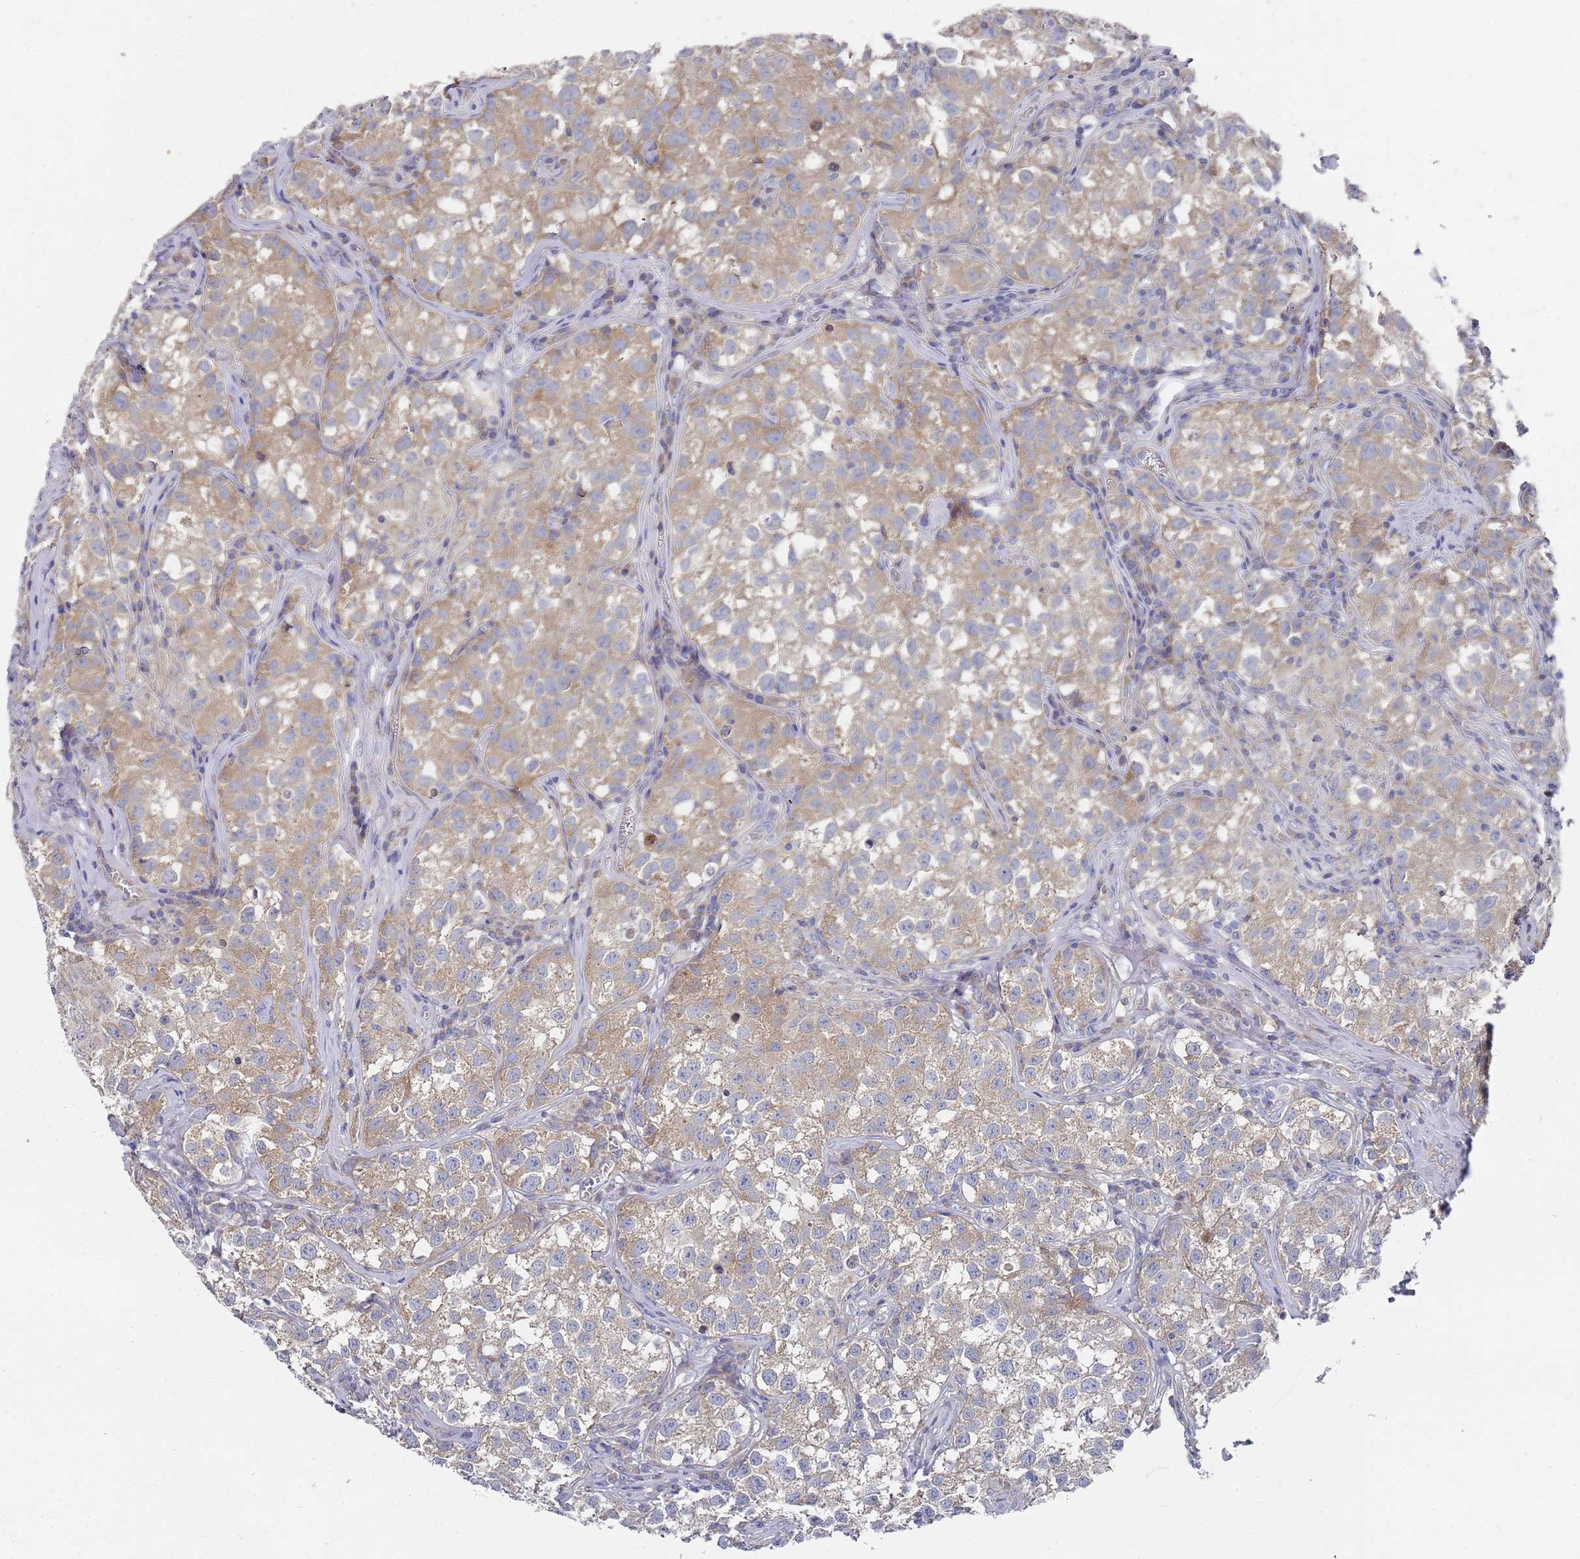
{"staining": {"intensity": "moderate", "quantity": ">75%", "location": "cytoplasmic/membranous"}, "tissue": "testis cancer", "cell_type": "Tumor cells", "image_type": "cancer", "snomed": [{"axis": "morphology", "description": "Seminoma, NOS"}, {"axis": "morphology", "description": "Carcinoma, Embryonal, NOS"}, {"axis": "topography", "description": "Testis"}], "caption": "Immunohistochemical staining of testis cancer displays moderate cytoplasmic/membranous protein staining in approximately >75% of tumor cells.", "gene": "SCAPER", "patient": {"sex": "male", "age": 43}}